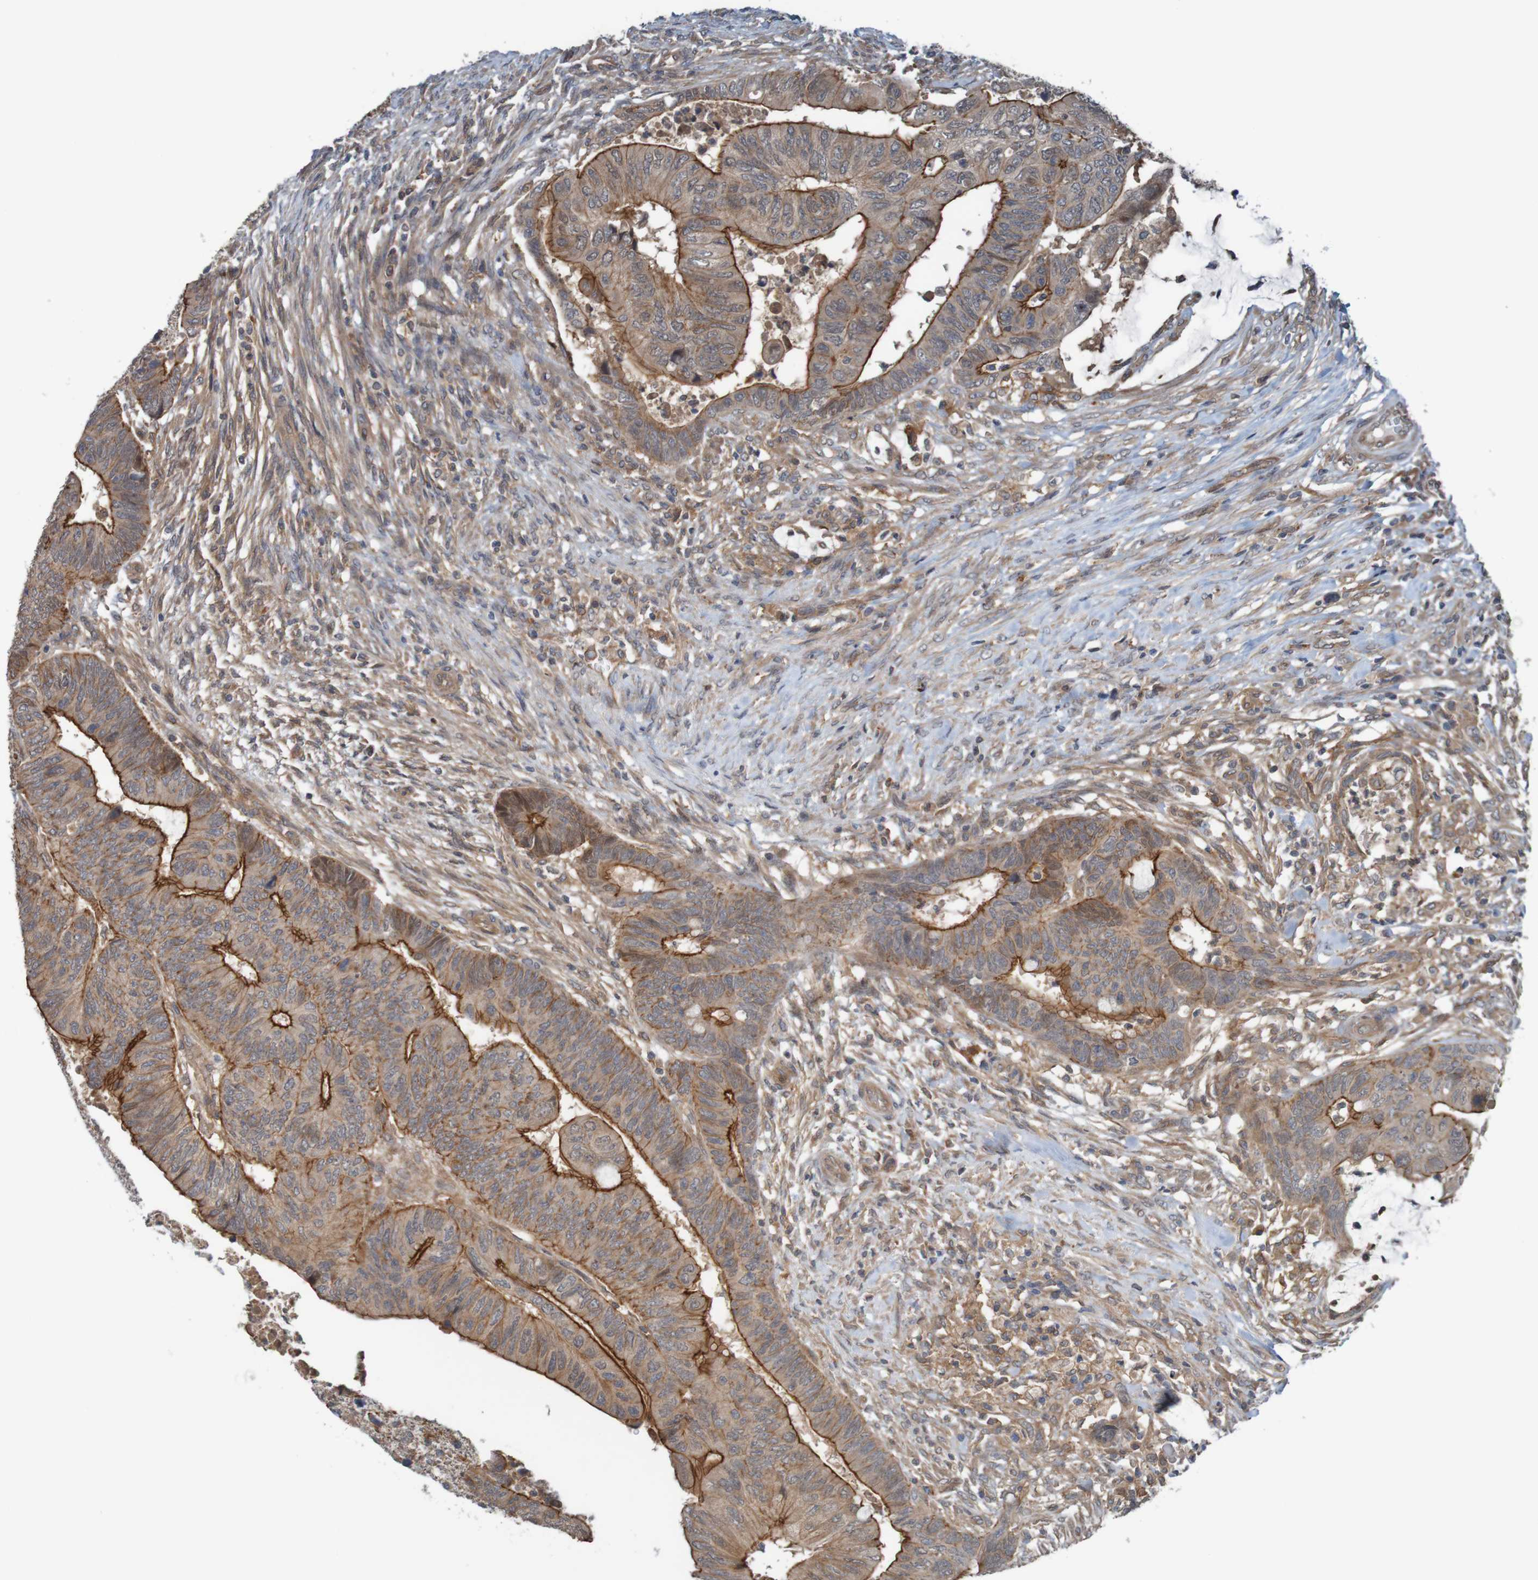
{"staining": {"intensity": "moderate", "quantity": ">75%", "location": "cytoplasmic/membranous"}, "tissue": "colorectal cancer", "cell_type": "Tumor cells", "image_type": "cancer", "snomed": [{"axis": "morphology", "description": "Normal tissue, NOS"}, {"axis": "morphology", "description": "Adenocarcinoma, NOS"}, {"axis": "topography", "description": "Rectum"}, {"axis": "topography", "description": "Peripheral nerve tissue"}], "caption": "Colorectal cancer (adenocarcinoma) stained with a brown dye shows moderate cytoplasmic/membranous positive staining in about >75% of tumor cells.", "gene": "ARHGEF11", "patient": {"sex": "male", "age": 92}}